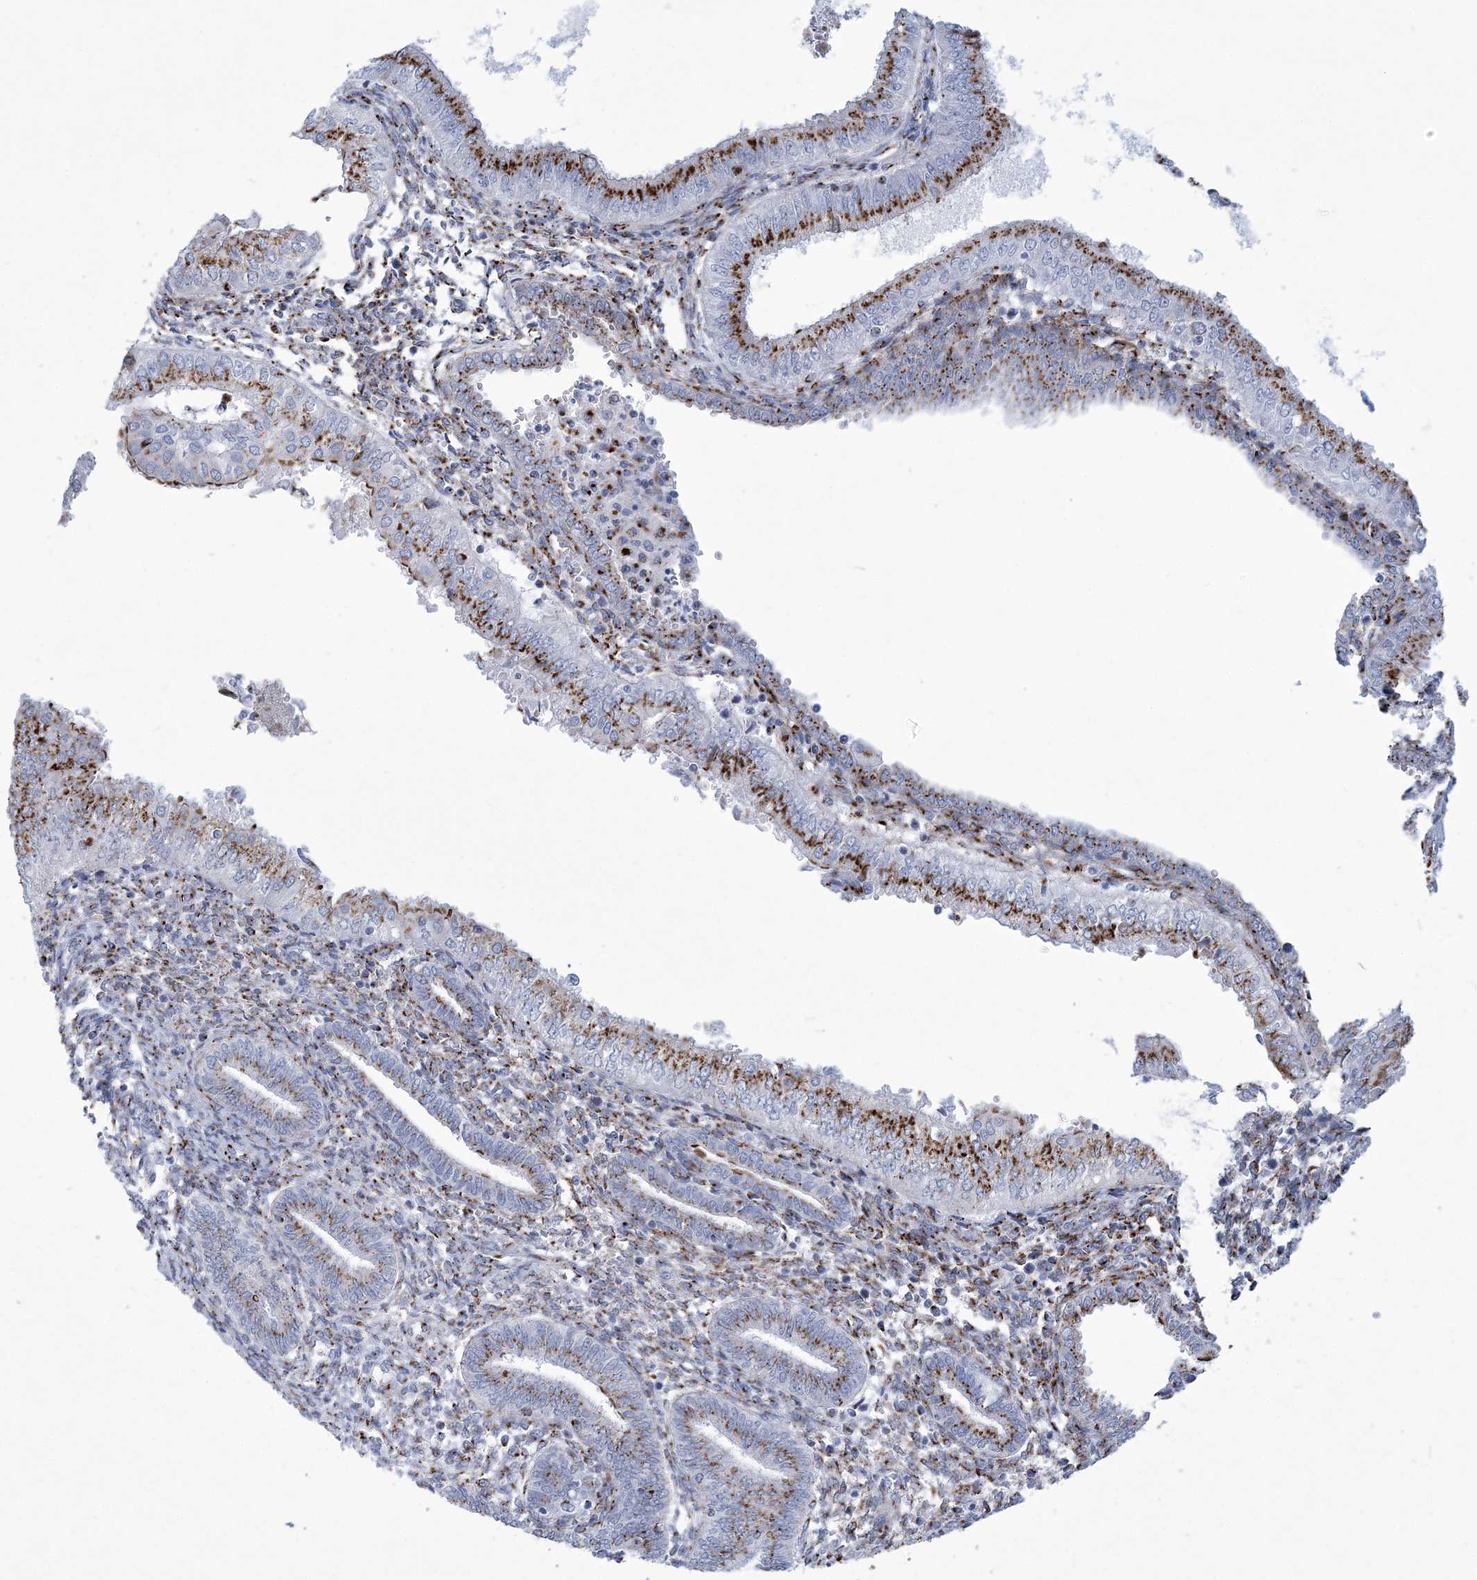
{"staining": {"intensity": "moderate", "quantity": ">75%", "location": "cytoplasmic/membranous"}, "tissue": "endometrial cancer", "cell_type": "Tumor cells", "image_type": "cancer", "snomed": [{"axis": "morphology", "description": "Normal tissue, NOS"}, {"axis": "morphology", "description": "Adenocarcinoma, NOS"}, {"axis": "topography", "description": "Endometrium"}], "caption": "Protein staining of adenocarcinoma (endometrial) tissue displays moderate cytoplasmic/membranous staining in approximately >75% of tumor cells.", "gene": "SLX9", "patient": {"sex": "female", "age": 53}}